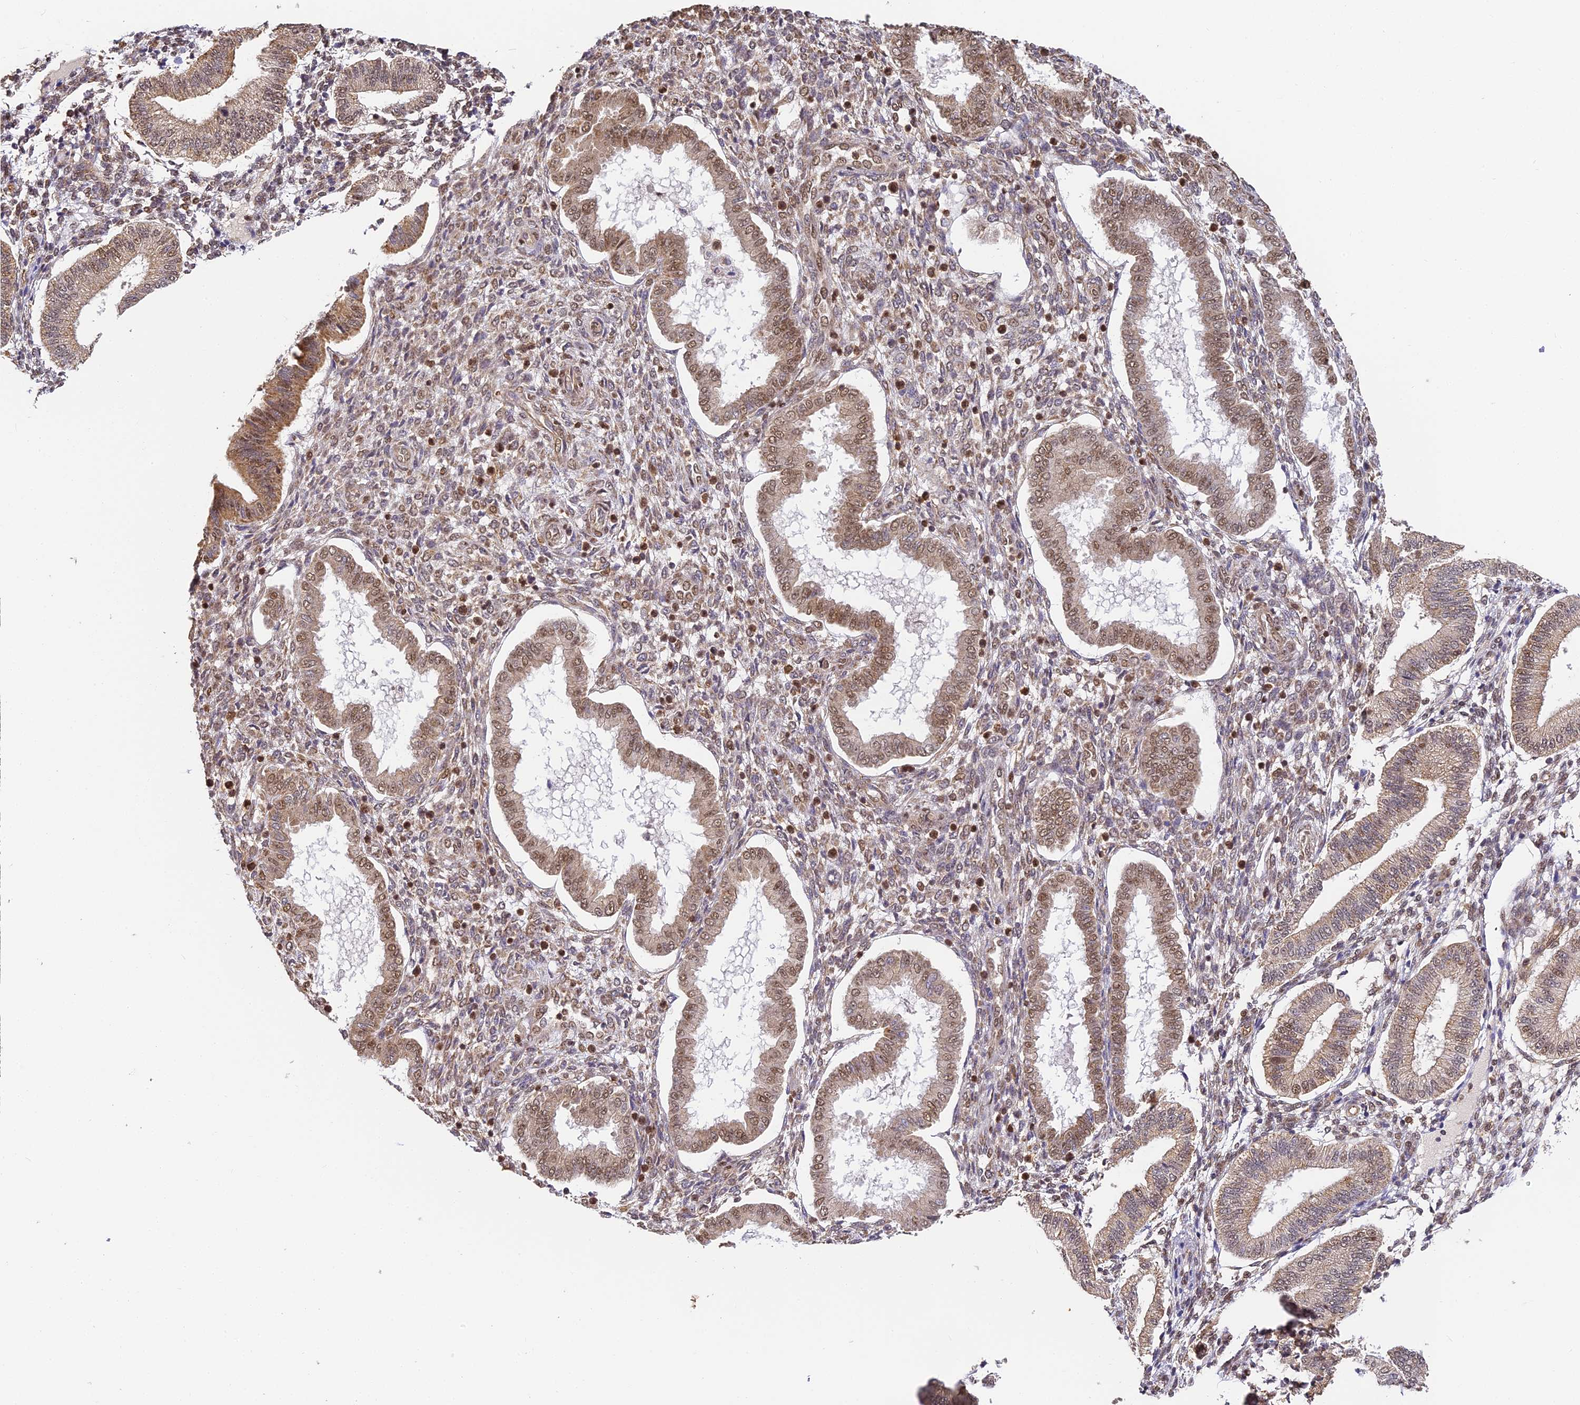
{"staining": {"intensity": "moderate", "quantity": "25%-75%", "location": "nuclear"}, "tissue": "endometrium", "cell_type": "Cells in endometrial stroma", "image_type": "normal", "snomed": [{"axis": "morphology", "description": "Normal tissue, NOS"}, {"axis": "topography", "description": "Endometrium"}], "caption": "A brown stain highlights moderate nuclear expression of a protein in cells in endometrial stroma of unremarkable human endometrium. (Stains: DAB in brown, nuclei in blue, Microscopy: brightfield microscopy at high magnification).", "gene": "ENSG00000268870", "patient": {"sex": "female", "age": 24}}